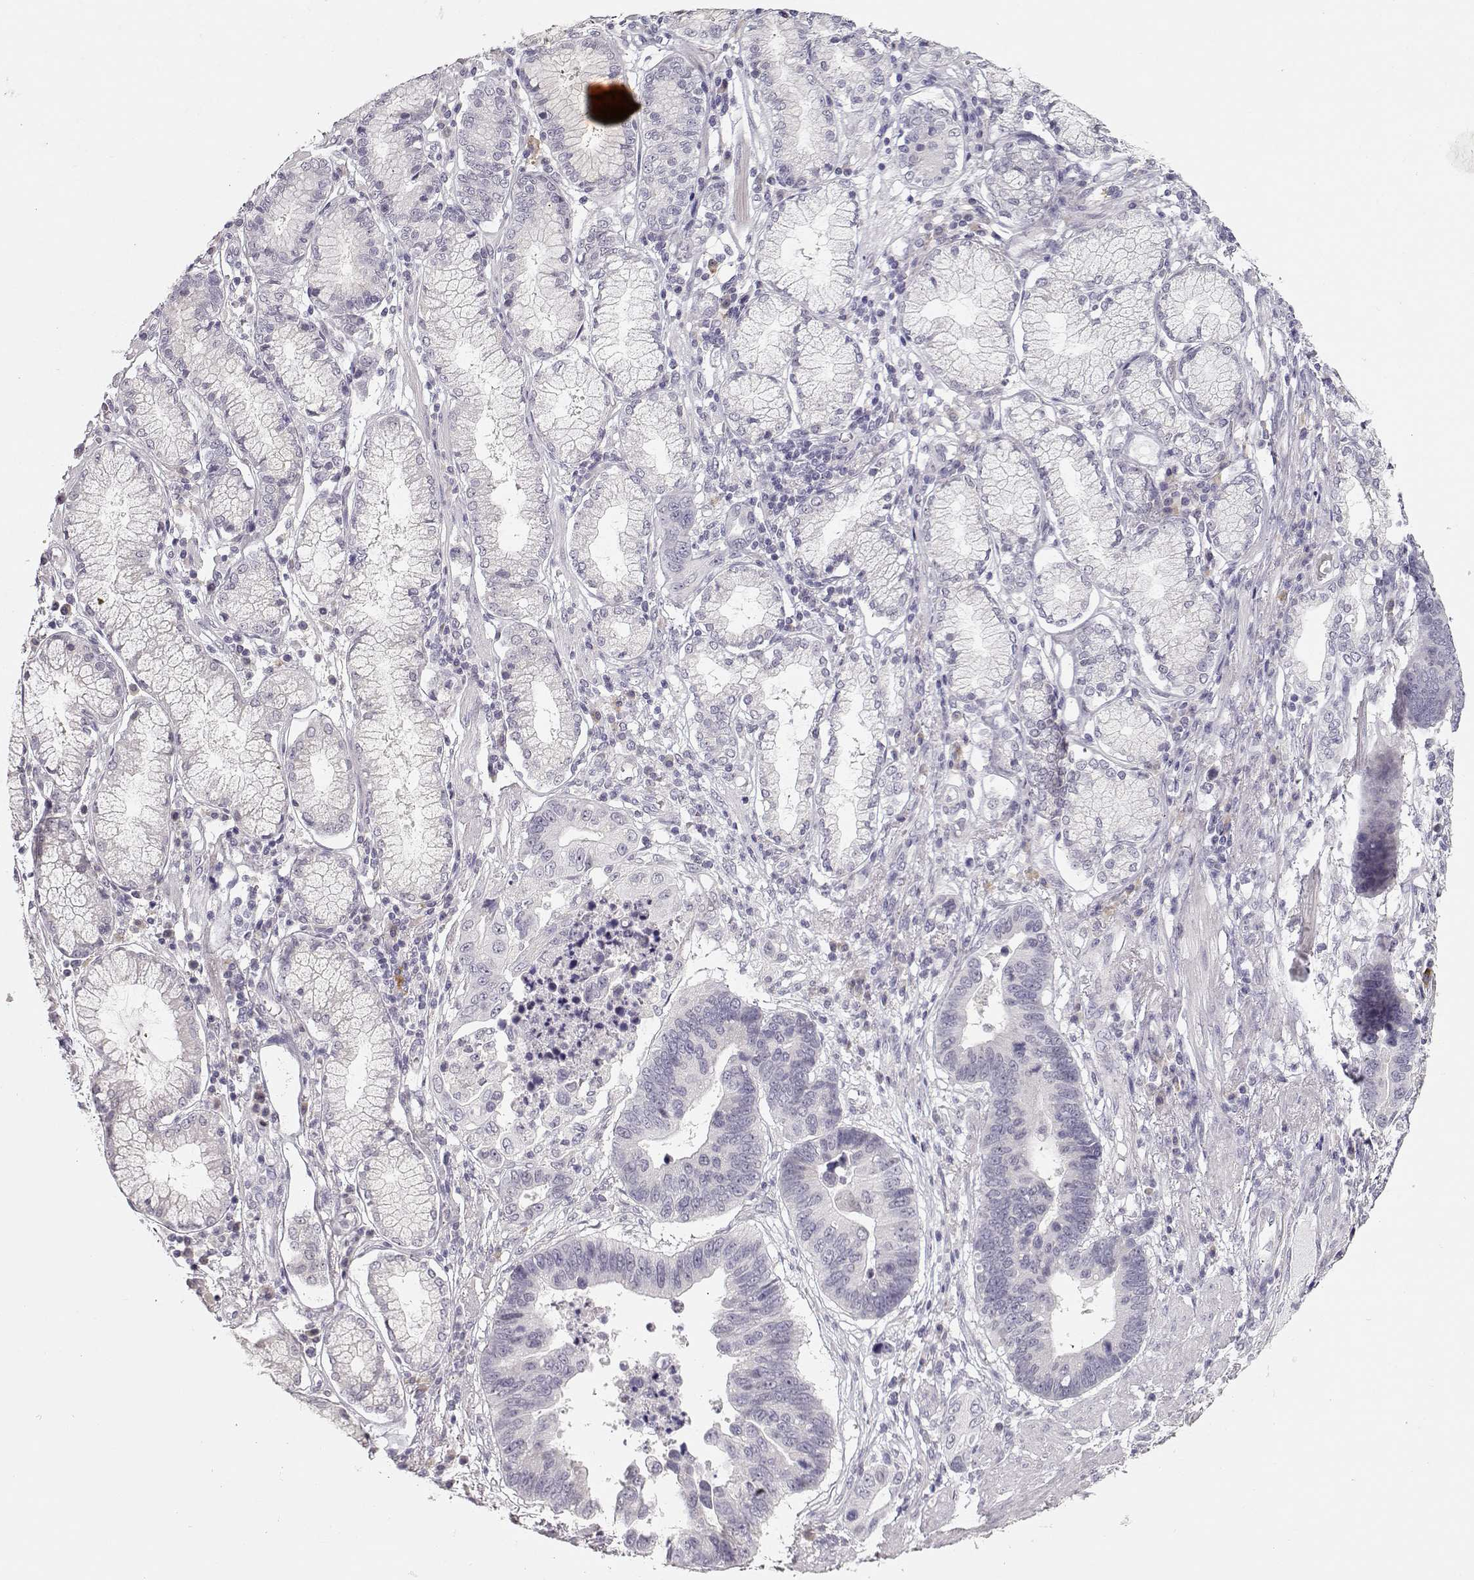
{"staining": {"intensity": "negative", "quantity": "none", "location": "none"}, "tissue": "stomach cancer", "cell_type": "Tumor cells", "image_type": "cancer", "snomed": [{"axis": "morphology", "description": "Adenocarcinoma, NOS"}, {"axis": "topography", "description": "Stomach"}], "caption": "Immunohistochemistry (IHC) of stomach cancer (adenocarcinoma) demonstrates no expression in tumor cells.", "gene": "TTC26", "patient": {"sex": "male", "age": 84}}